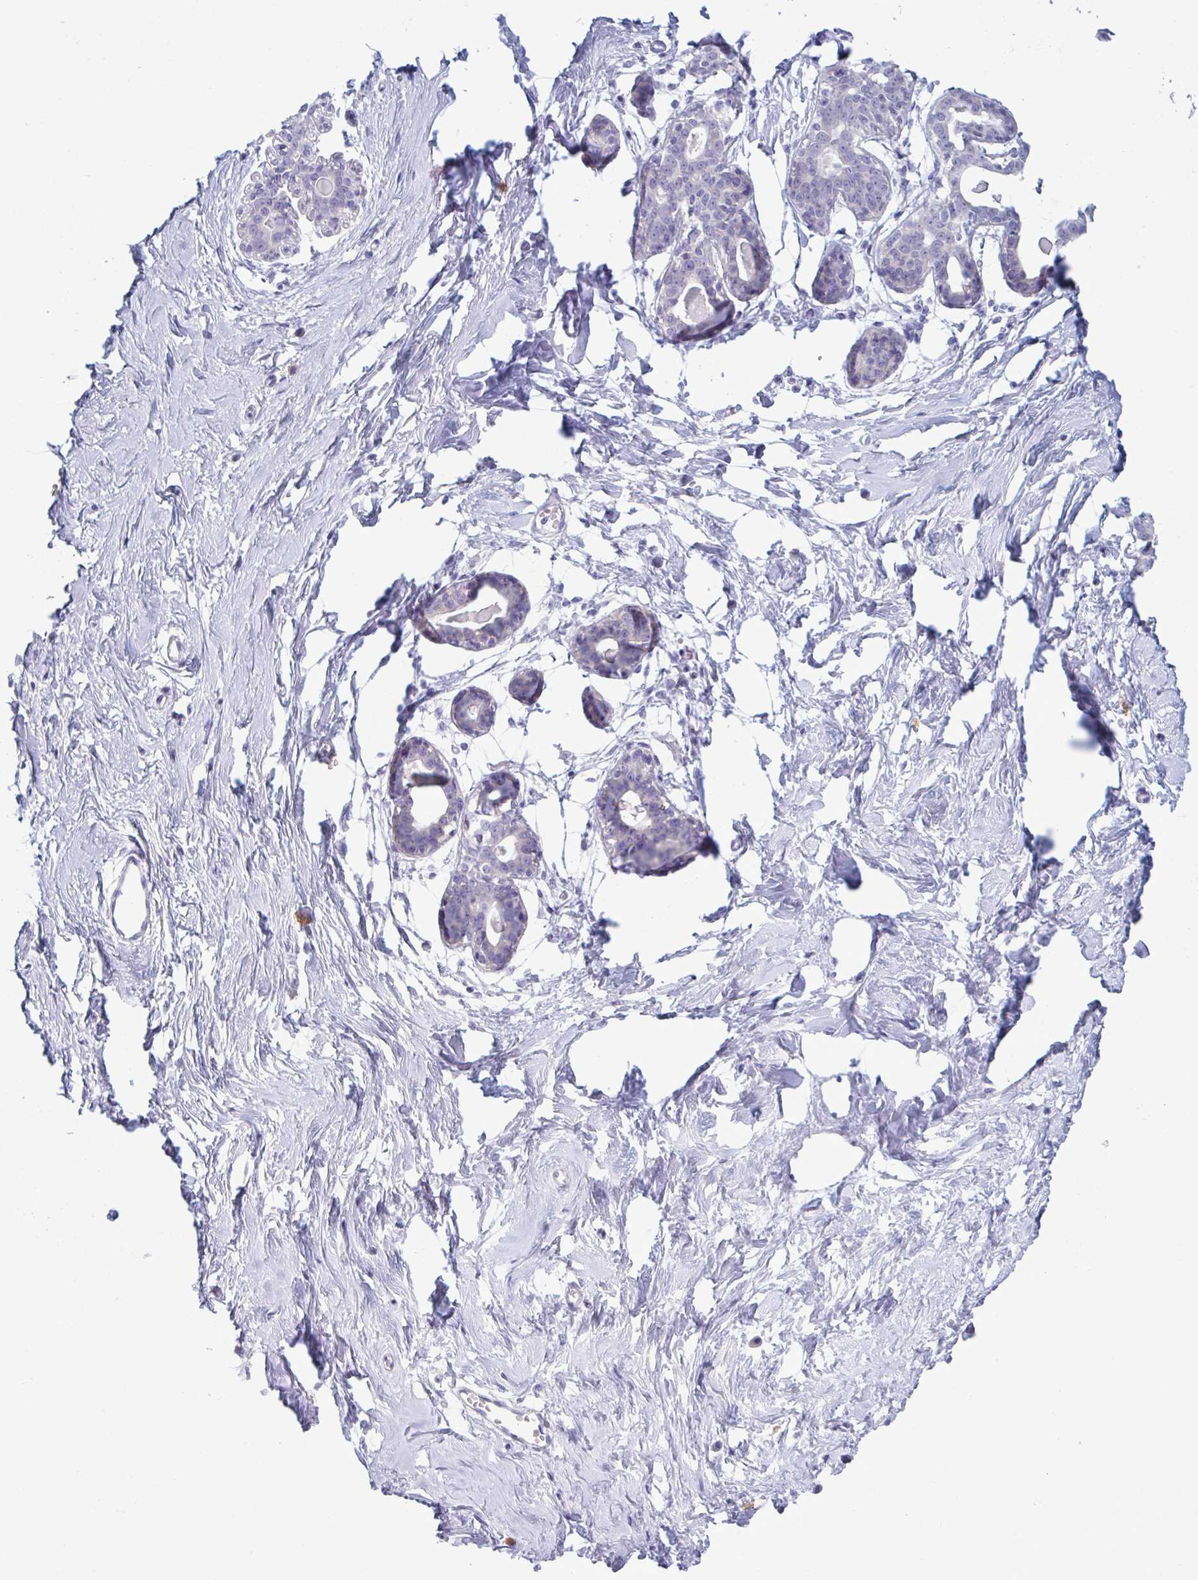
{"staining": {"intensity": "negative", "quantity": "none", "location": "none"}, "tissue": "breast", "cell_type": "Adipocytes", "image_type": "normal", "snomed": [{"axis": "morphology", "description": "Normal tissue, NOS"}, {"axis": "topography", "description": "Breast"}], "caption": "There is no significant staining in adipocytes of breast. (DAB (3,3'-diaminobenzidine) IHC visualized using brightfield microscopy, high magnification).", "gene": "NAA30", "patient": {"sex": "female", "age": 45}}